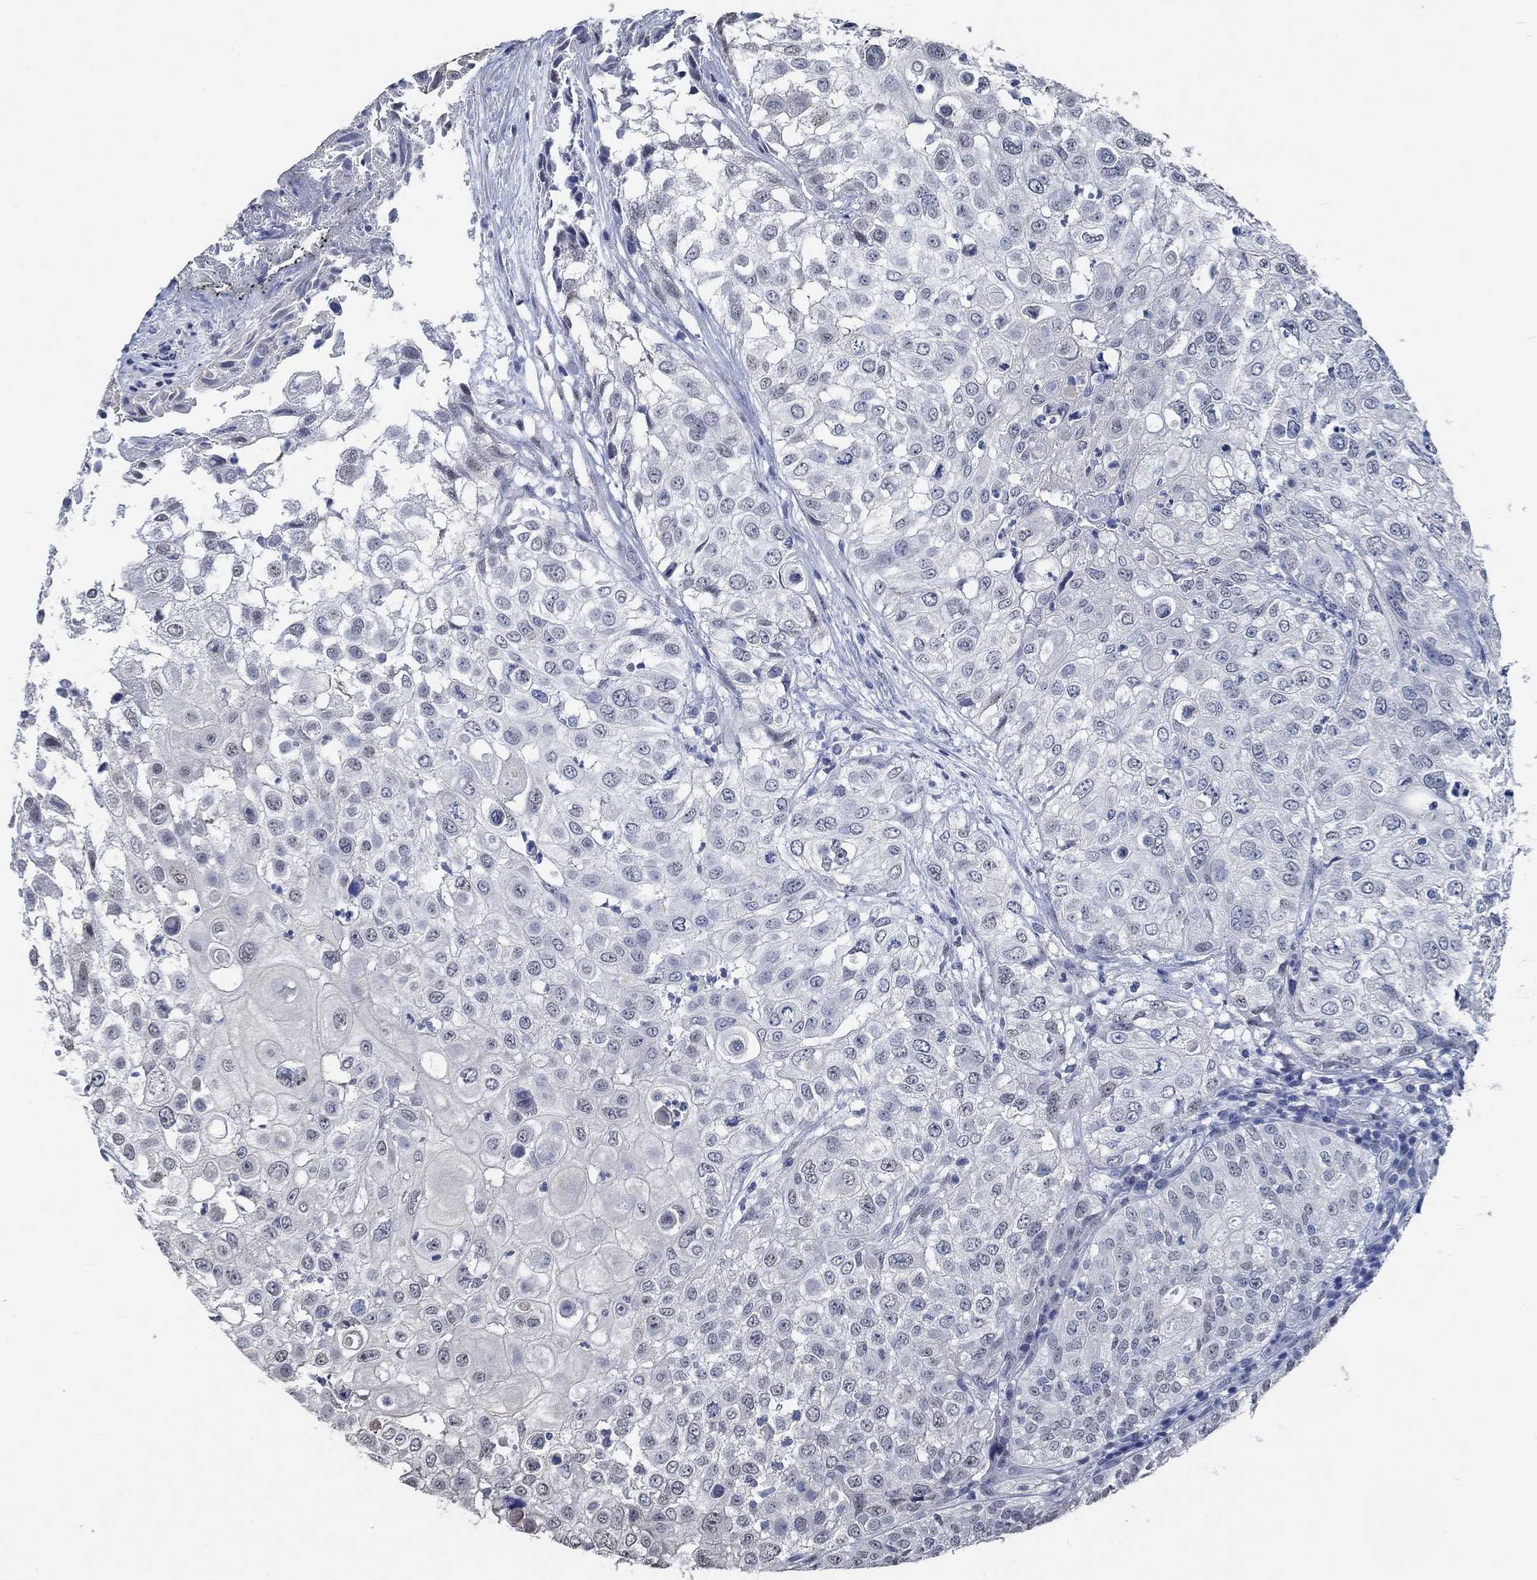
{"staining": {"intensity": "negative", "quantity": "none", "location": "none"}, "tissue": "urothelial cancer", "cell_type": "Tumor cells", "image_type": "cancer", "snomed": [{"axis": "morphology", "description": "Urothelial carcinoma, High grade"}, {"axis": "topography", "description": "Urinary bladder"}], "caption": "Tumor cells are negative for protein expression in human urothelial cancer.", "gene": "OBSCN", "patient": {"sex": "female", "age": 79}}